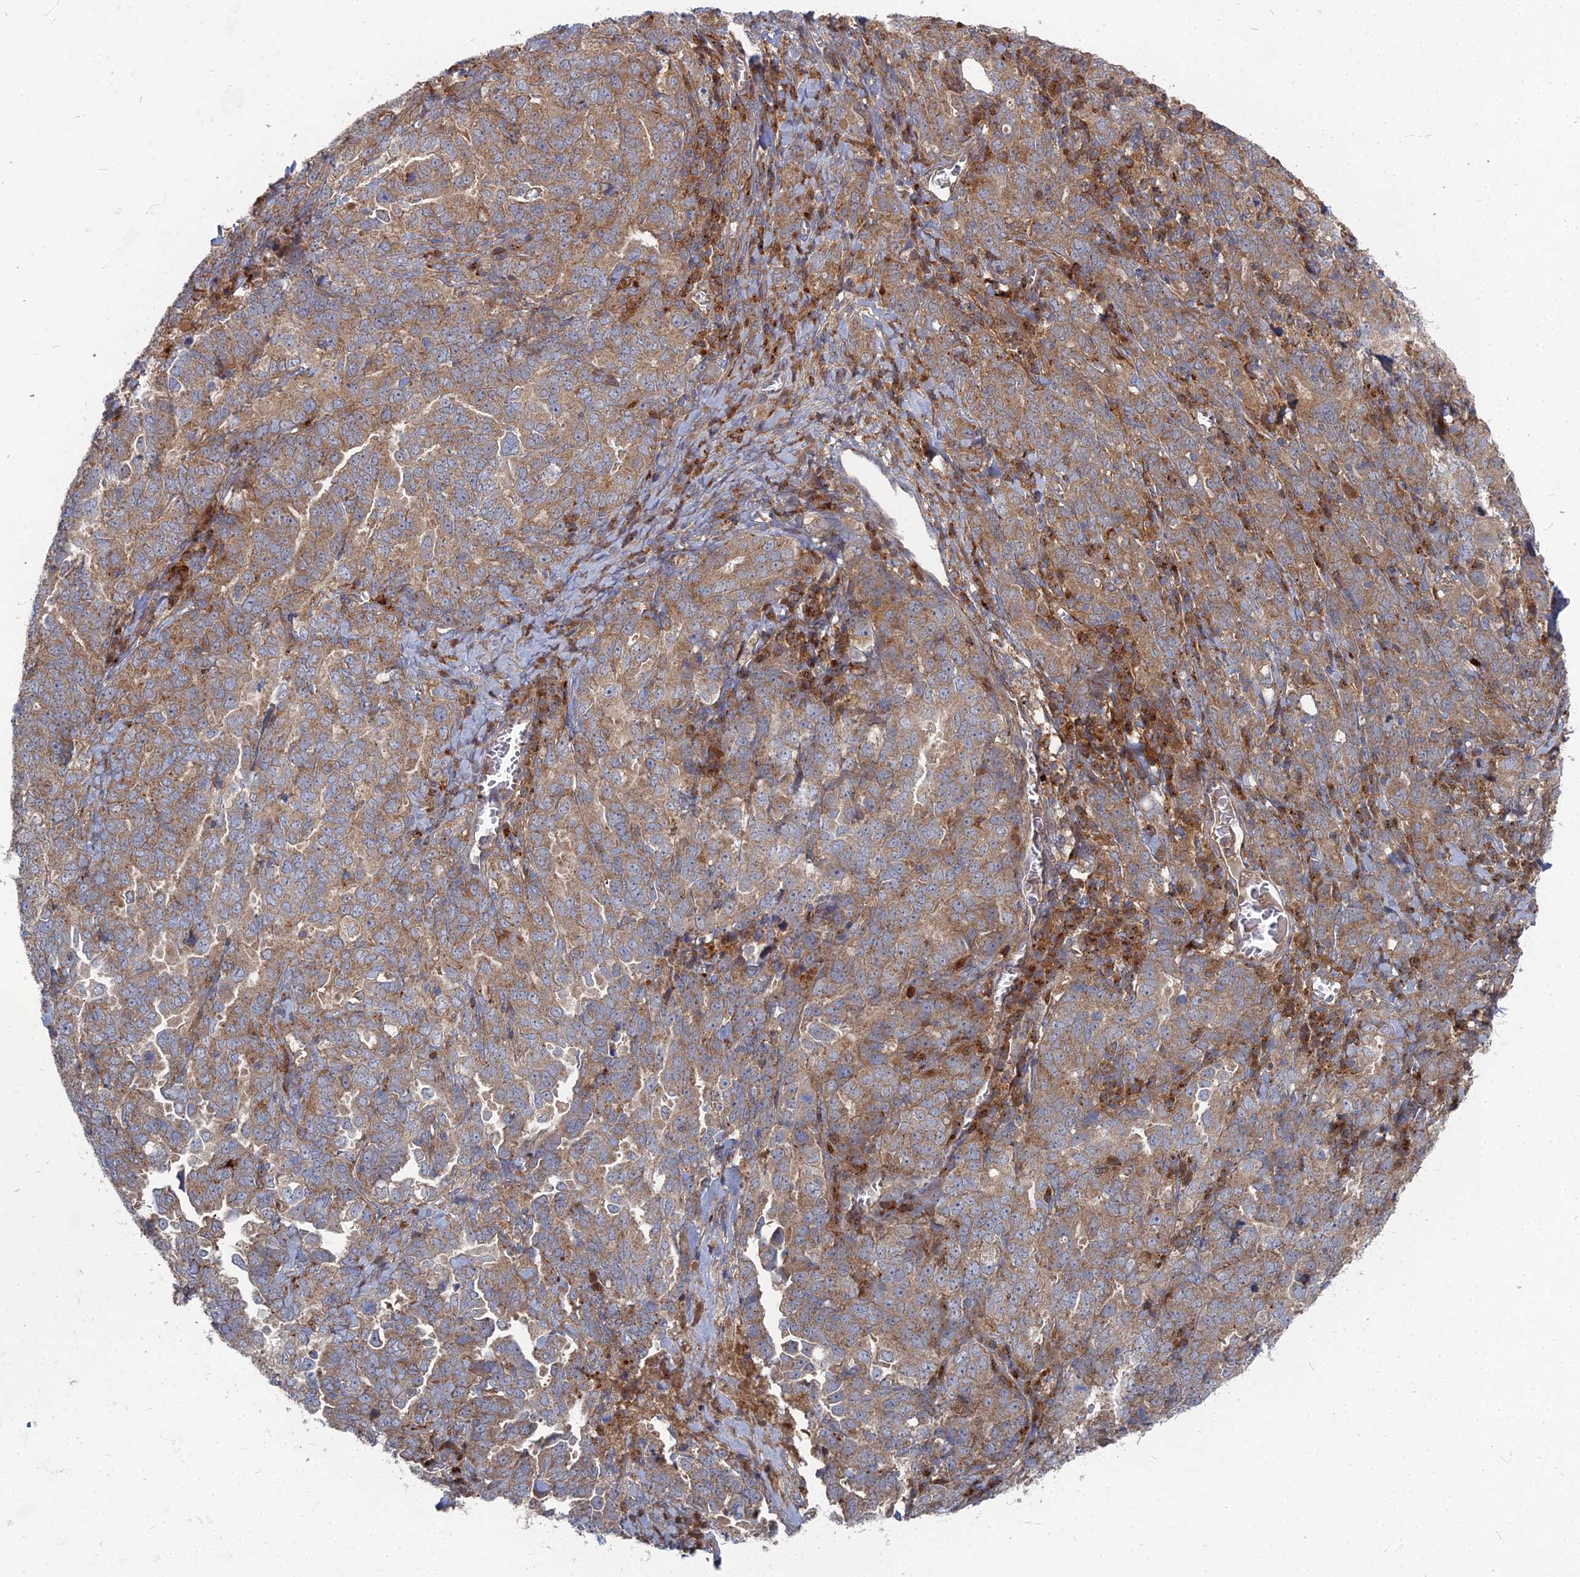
{"staining": {"intensity": "moderate", "quantity": ">75%", "location": "cytoplasmic/membranous"}, "tissue": "ovarian cancer", "cell_type": "Tumor cells", "image_type": "cancer", "snomed": [{"axis": "morphology", "description": "Carcinoma, endometroid"}, {"axis": "topography", "description": "Ovary"}], "caption": "IHC micrograph of neoplastic tissue: human ovarian endometroid carcinoma stained using IHC demonstrates medium levels of moderate protein expression localized specifically in the cytoplasmic/membranous of tumor cells, appearing as a cytoplasmic/membranous brown color.", "gene": "PPCDC", "patient": {"sex": "female", "age": 62}}